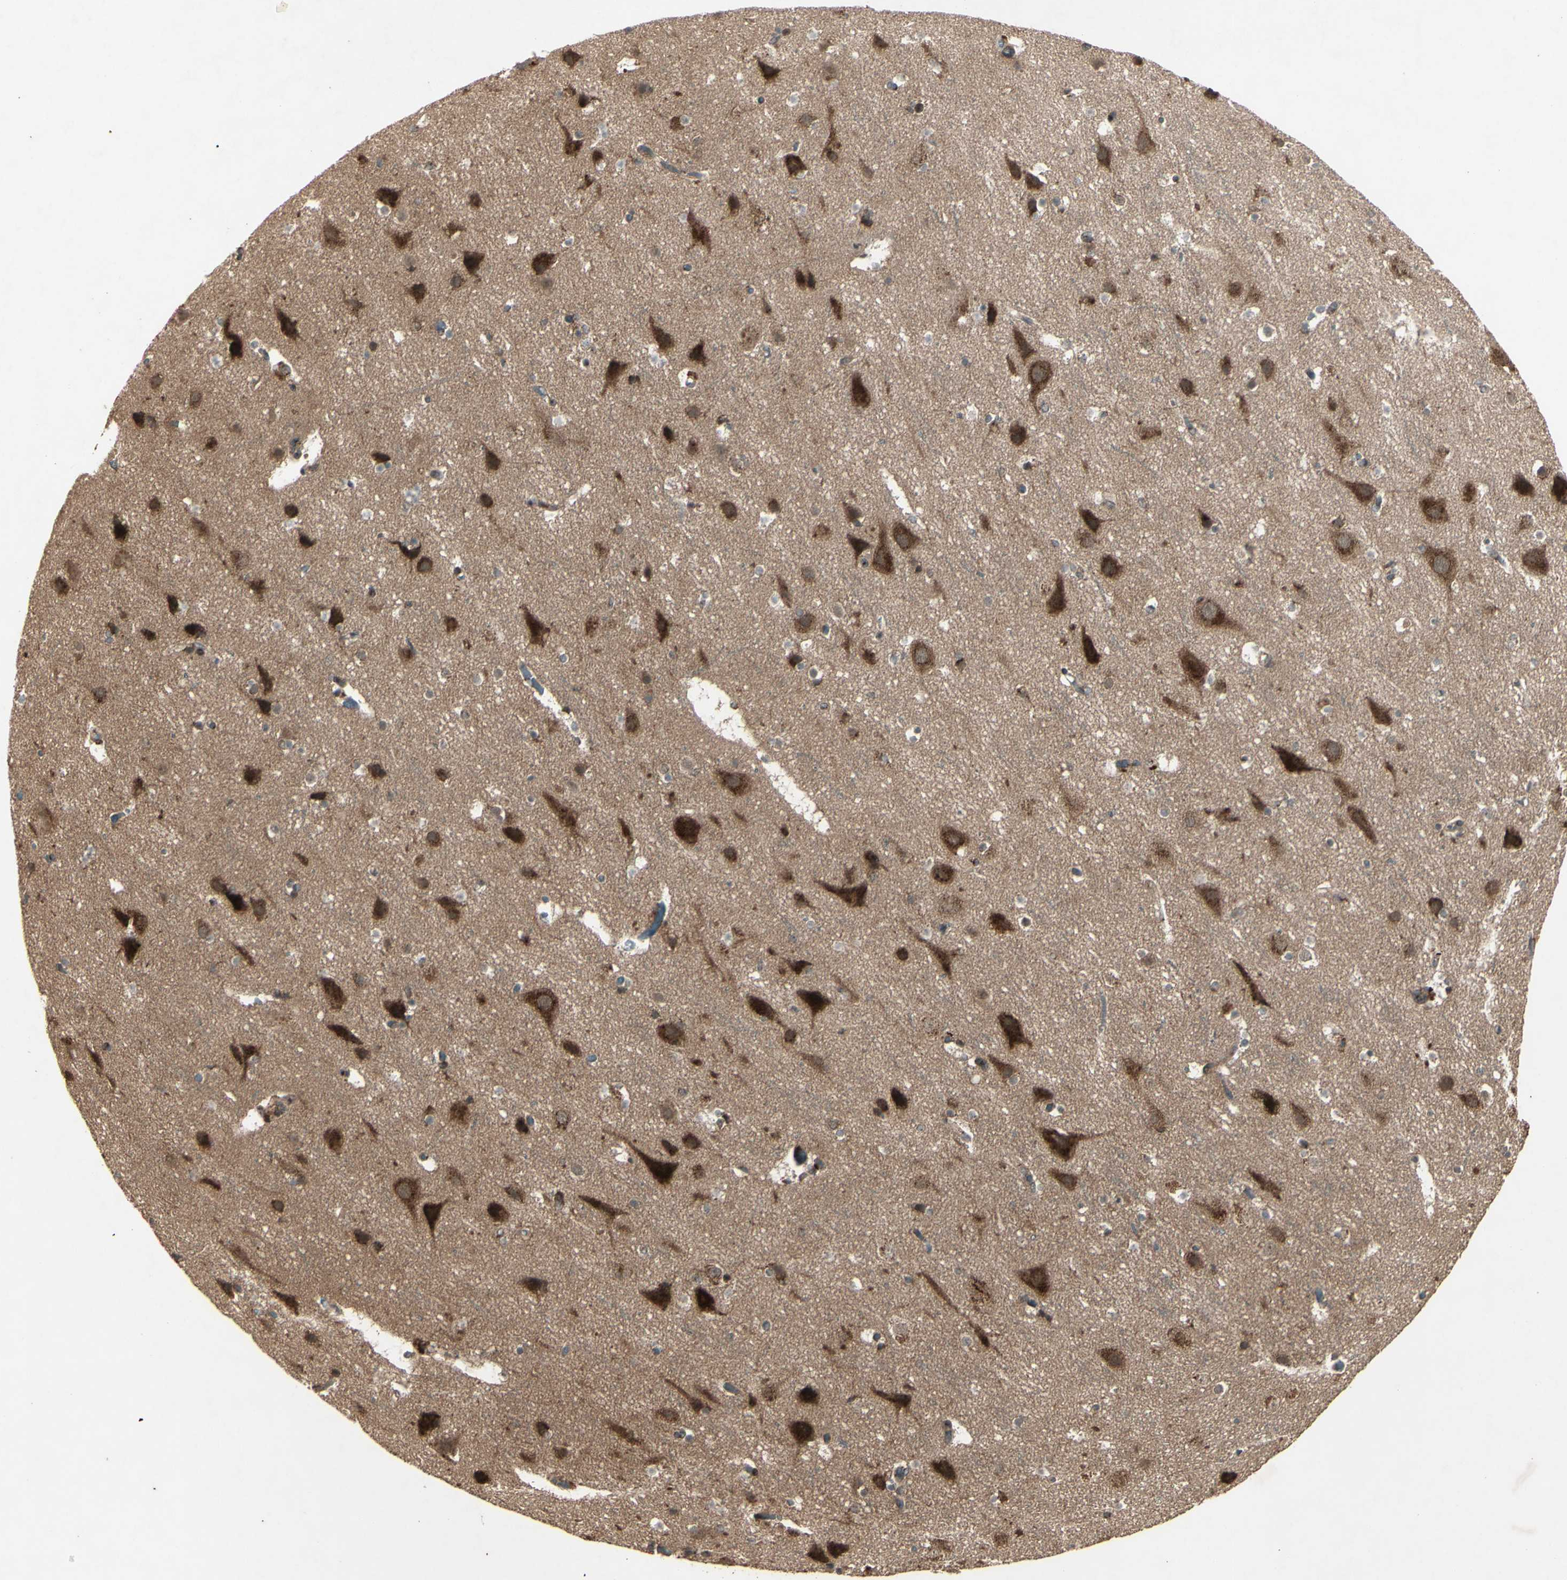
{"staining": {"intensity": "negative", "quantity": "none", "location": "none"}, "tissue": "cerebral cortex", "cell_type": "Endothelial cells", "image_type": "normal", "snomed": [{"axis": "morphology", "description": "Normal tissue, NOS"}, {"axis": "topography", "description": "Cerebral cortex"}], "caption": "The immunohistochemistry (IHC) micrograph has no significant staining in endothelial cells of cerebral cortex.", "gene": "AP1G1", "patient": {"sex": "male", "age": 45}}